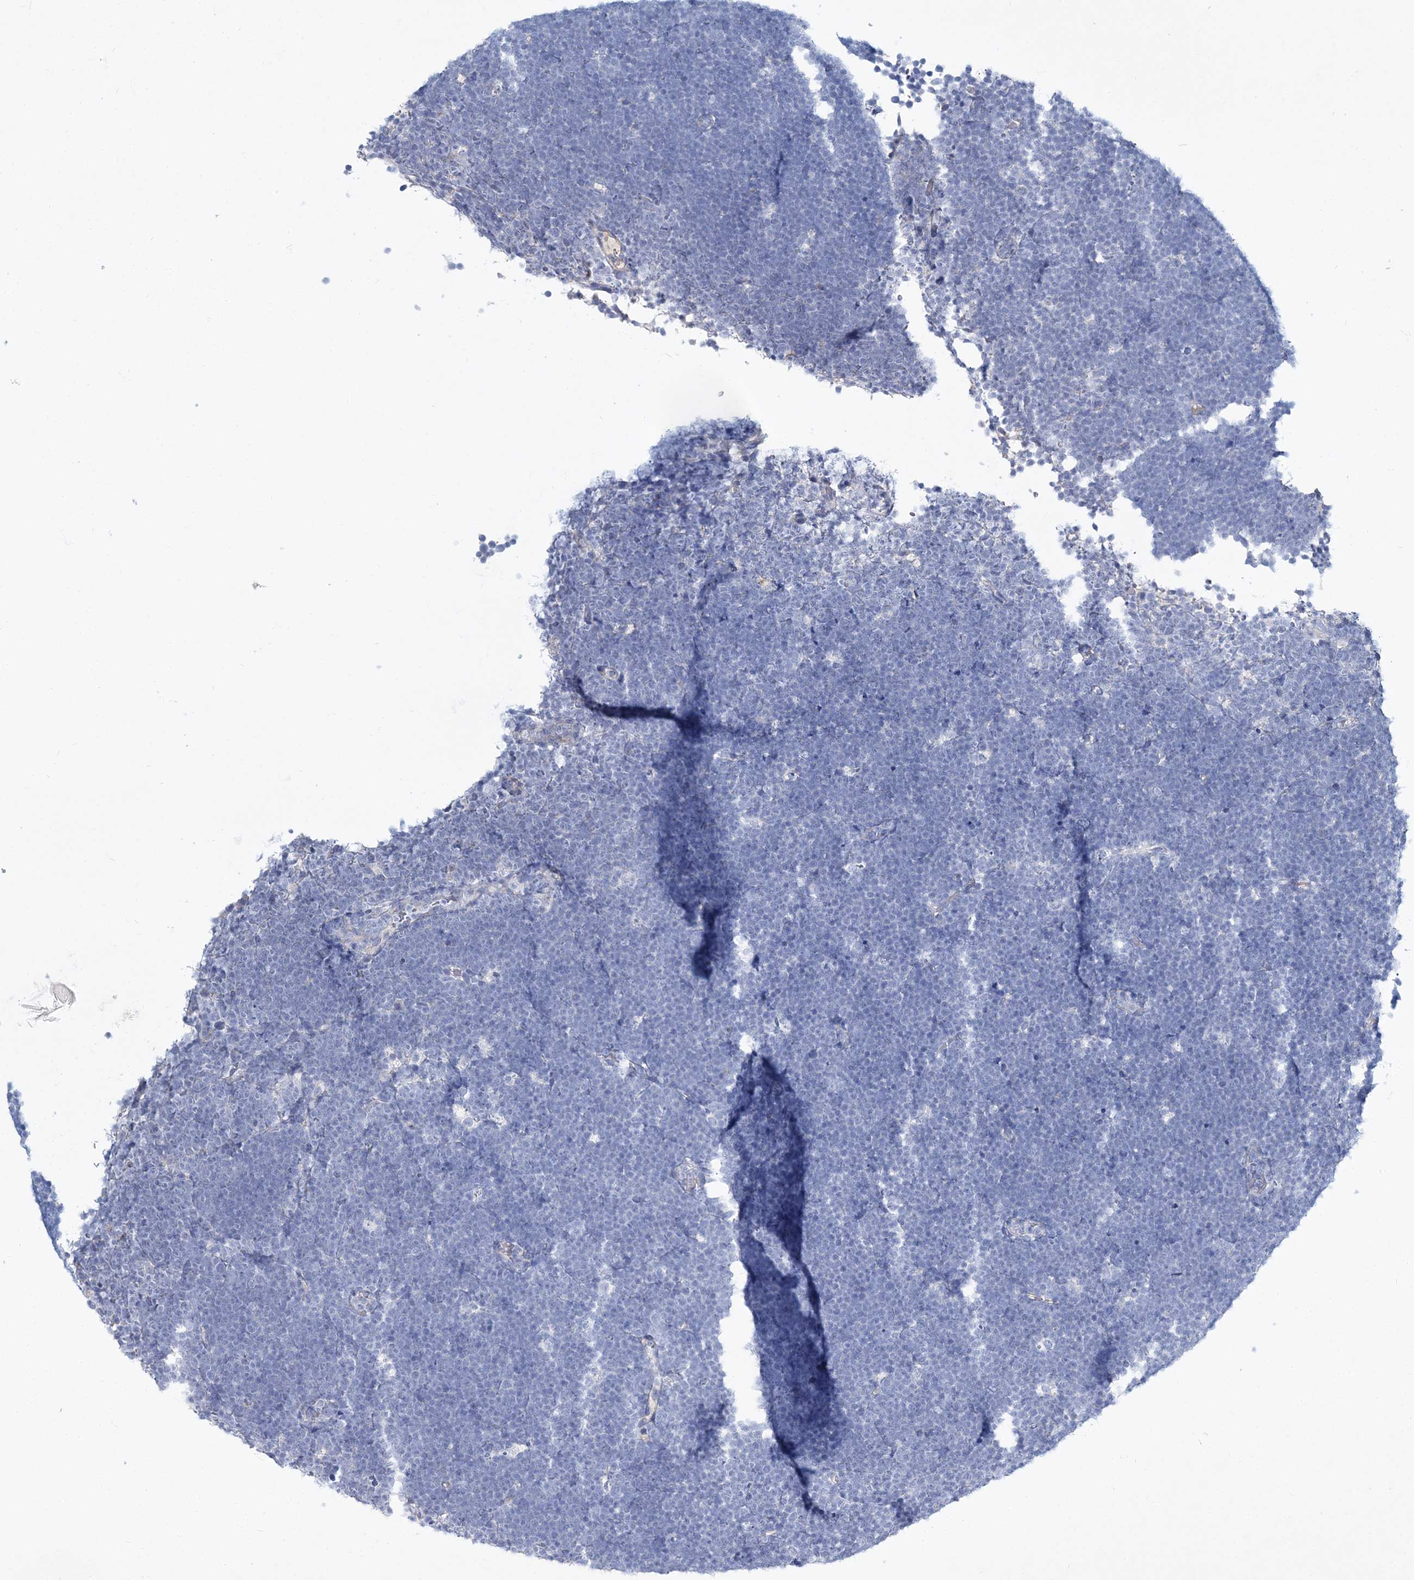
{"staining": {"intensity": "negative", "quantity": "none", "location": "none"}, "tissue": "lymphoma", "cell_type": "Tumor cells", "image_type": "cancer", "snomed": [{"axis": "morphology", "description": "Malignant lymphoma, non-Hodgkin's type, High grade"}, {"axis": "topography", "description": "Lymph node"}], "caption": "Tumor cells are negative for protein expression in human high-grade malignant lymphoma, non-Hodgkin's type. (DAB immunohistochemistry (IHC), high magnification).", "gene": "ADGRL1", "patient": {"sex": "male", "age": 13}}